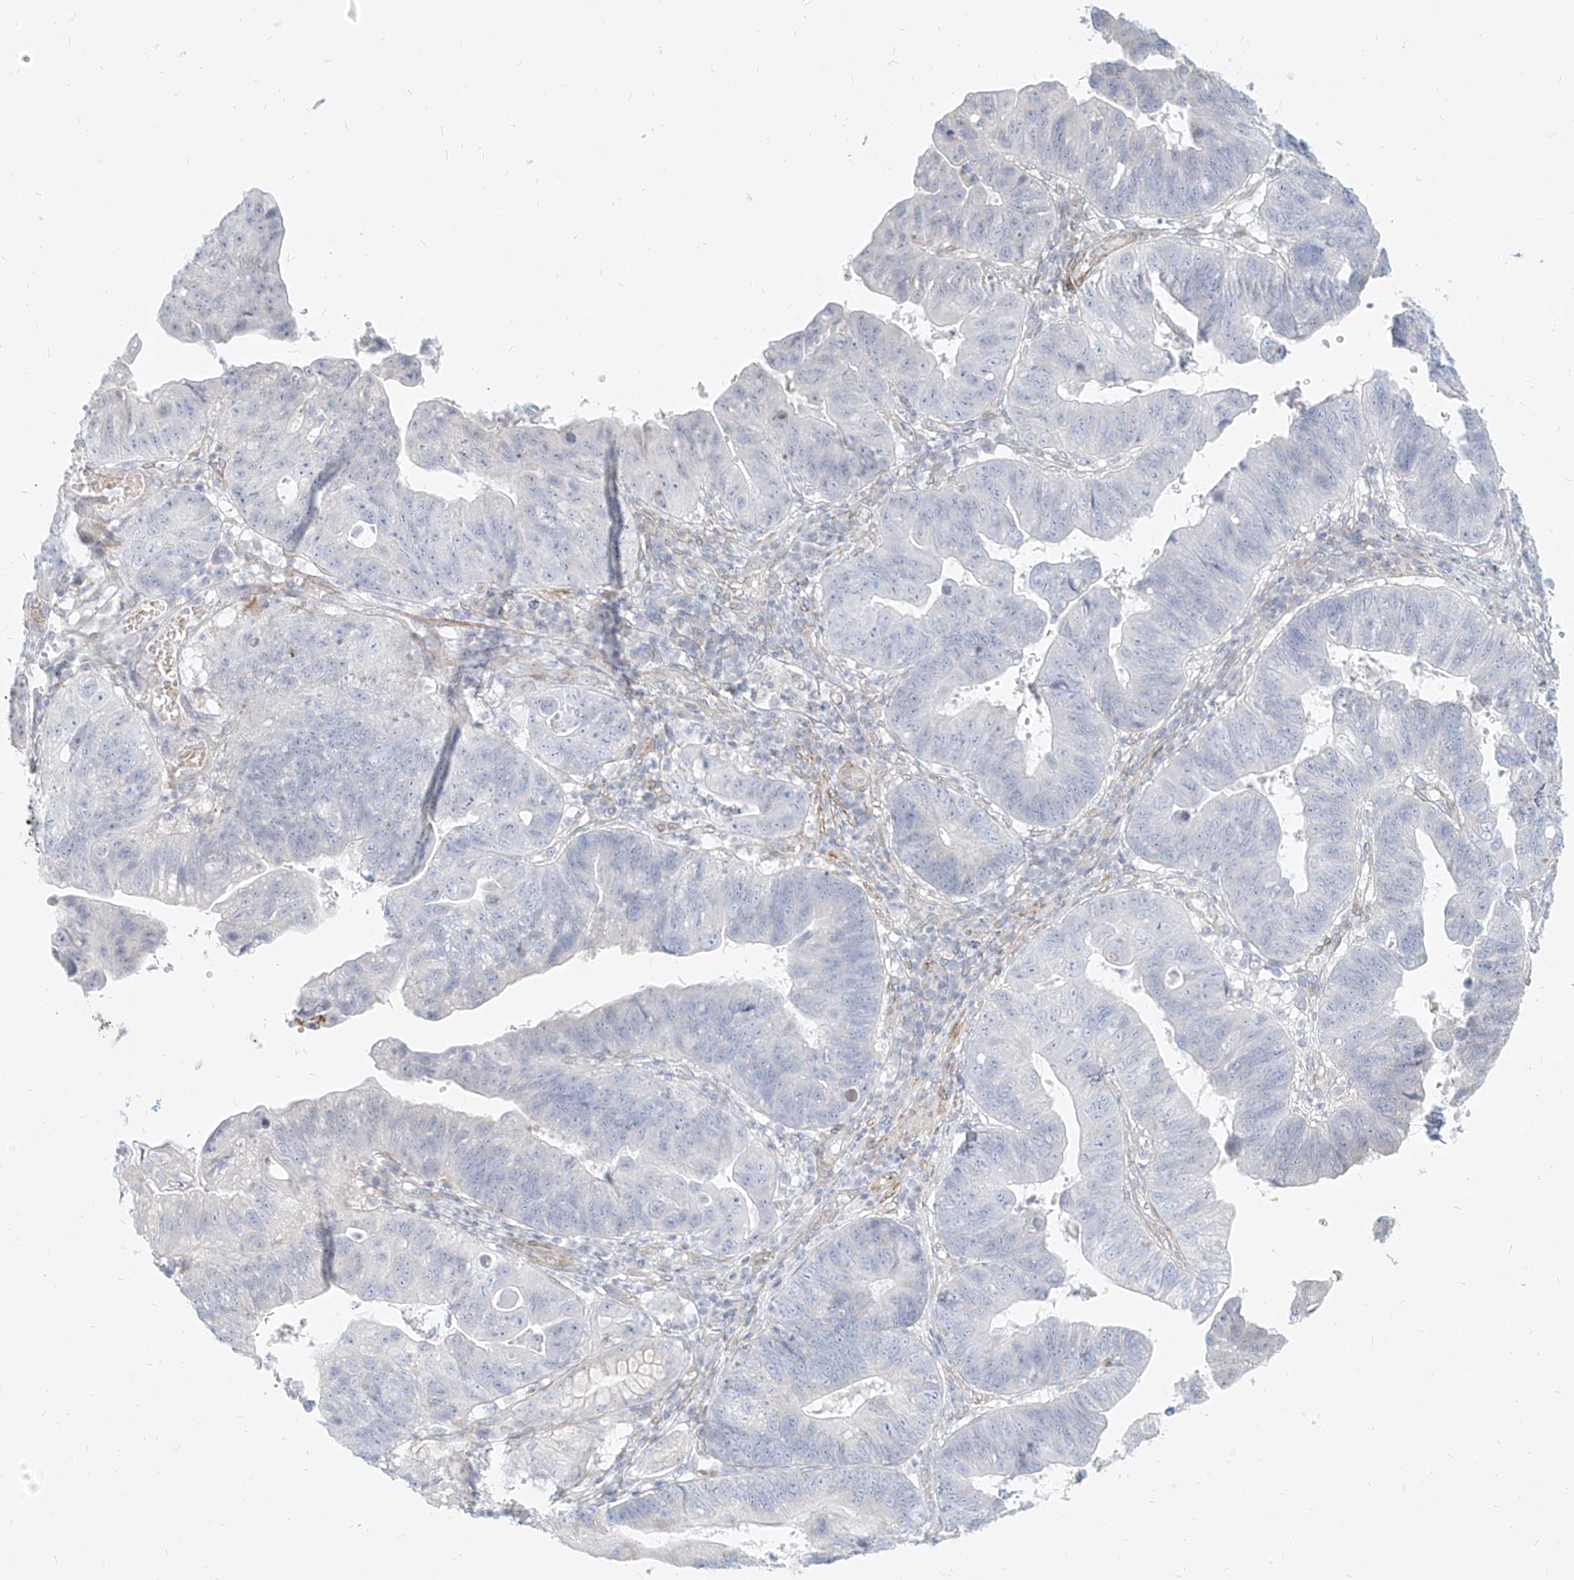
{"staining": {"intensity": "negative", "quantity": "none", "location": "none"}, "tissue": "stomach cancer", "cell_type": "Tumor cells", "image_type": "cancer", "snomed": [{"axis": "morphology", "description": "Adenocarcinoma, NOS"}, {"axis": "topography", "description": "Stomach"}], "caption": "DAB immunohistochemical staining of human stomach adenocarcinoma displays no significant expression in tumor cells.", "gene": "ITPKB", "patient": {"sex": "male", "age": 59}}